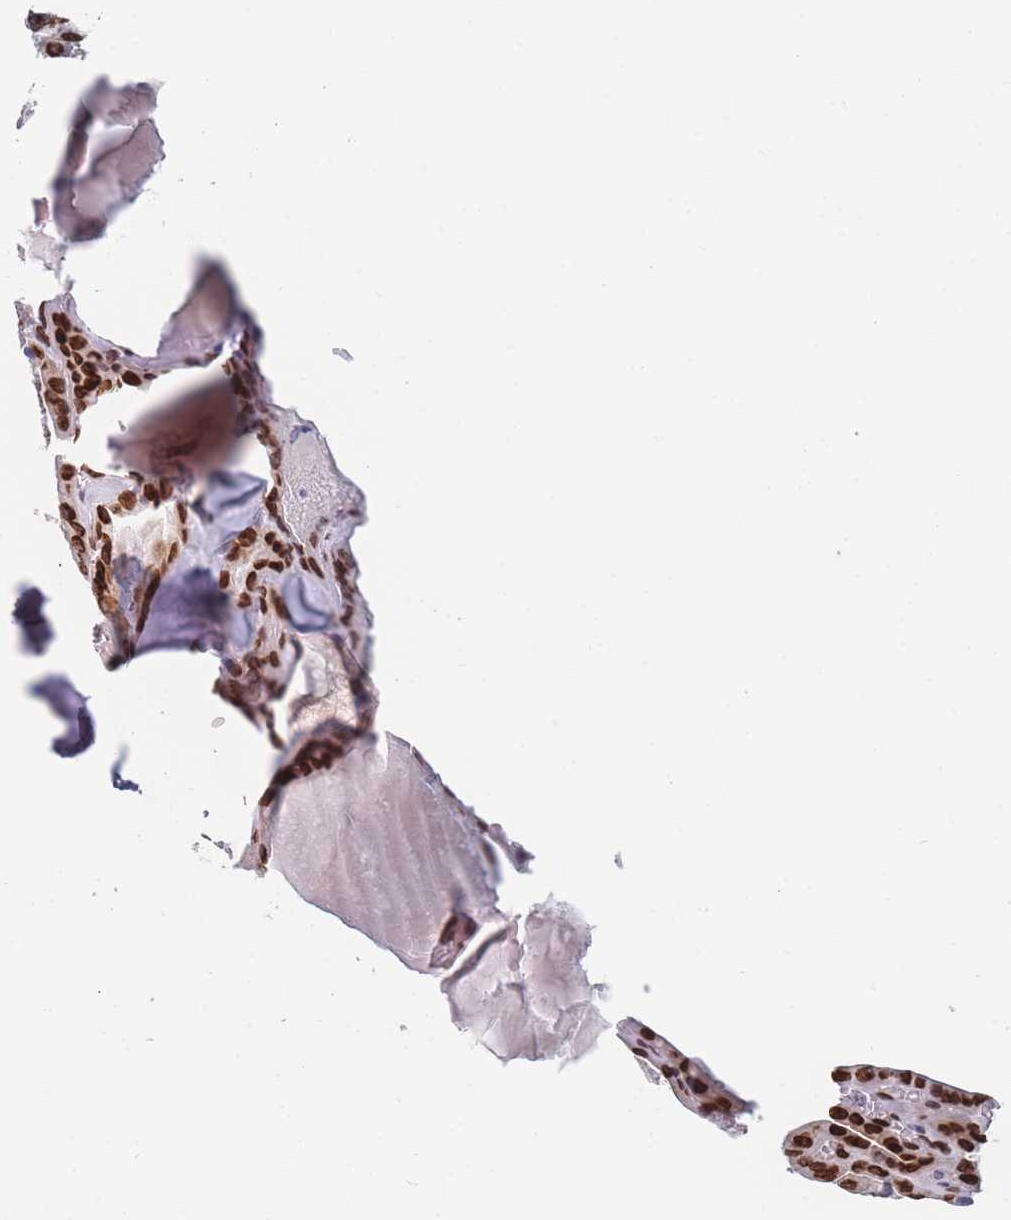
{"staining": {"intensity": "strong", "quantity": ">75%", "location": "cytoplasmic/membranous,nuclear"}, "tissue": "thyroid cancer", "cell_type": "Tumor cells", "image_type": "cancer", "snomed": [{"axis": "morphology", "description": "Papillary adenocarcinoma, NOS"}, {"axis": "topography", "description": "Thyroid gland"}], "caption": "The image demonstrates a brown stain indicating the presence of a protein in the cytoplasmic/membranous and nuclear of tumor cells in thyroid cancer.", "gene": "ZBTB1", "patient": {"sex": "male", "age": 52}}